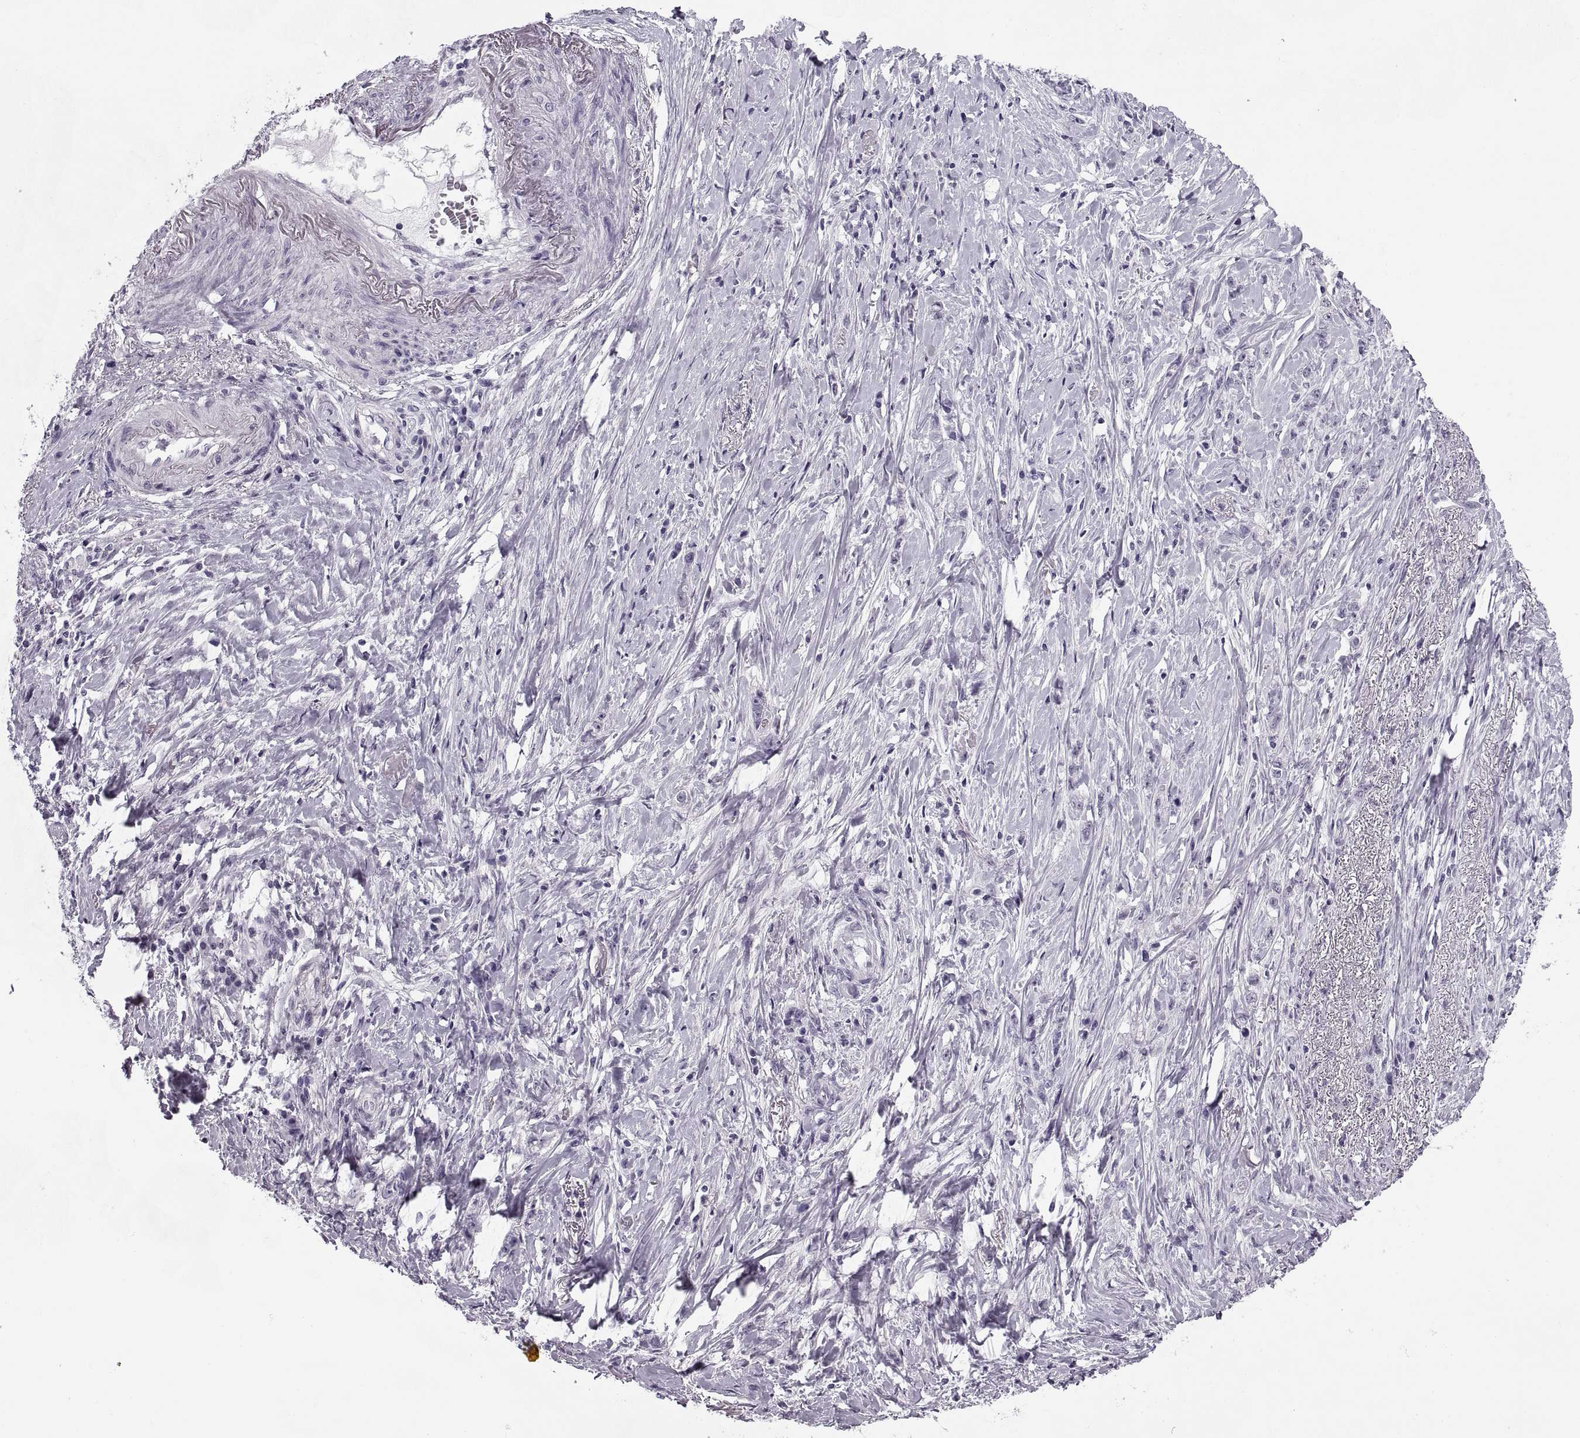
{"staining": {"intensity": "negative", "quantity": "none", "location": "none"}, "tissue": "stomach cancer", "cell_type": "Tumor cells", "image_type": "cancer", "snomed": [{"axis": "morphology", "description": "Adenocarcinoma, NOS"}, {"axis": "topography", "description": "Stomach, lower"}], "caption": "Immunohistochemical staining of human stomach cancer demonstrates no significant staining in tumor cells.", "gene": "TBC1D3G", "patient": {"sex": "male", "age": 88}}